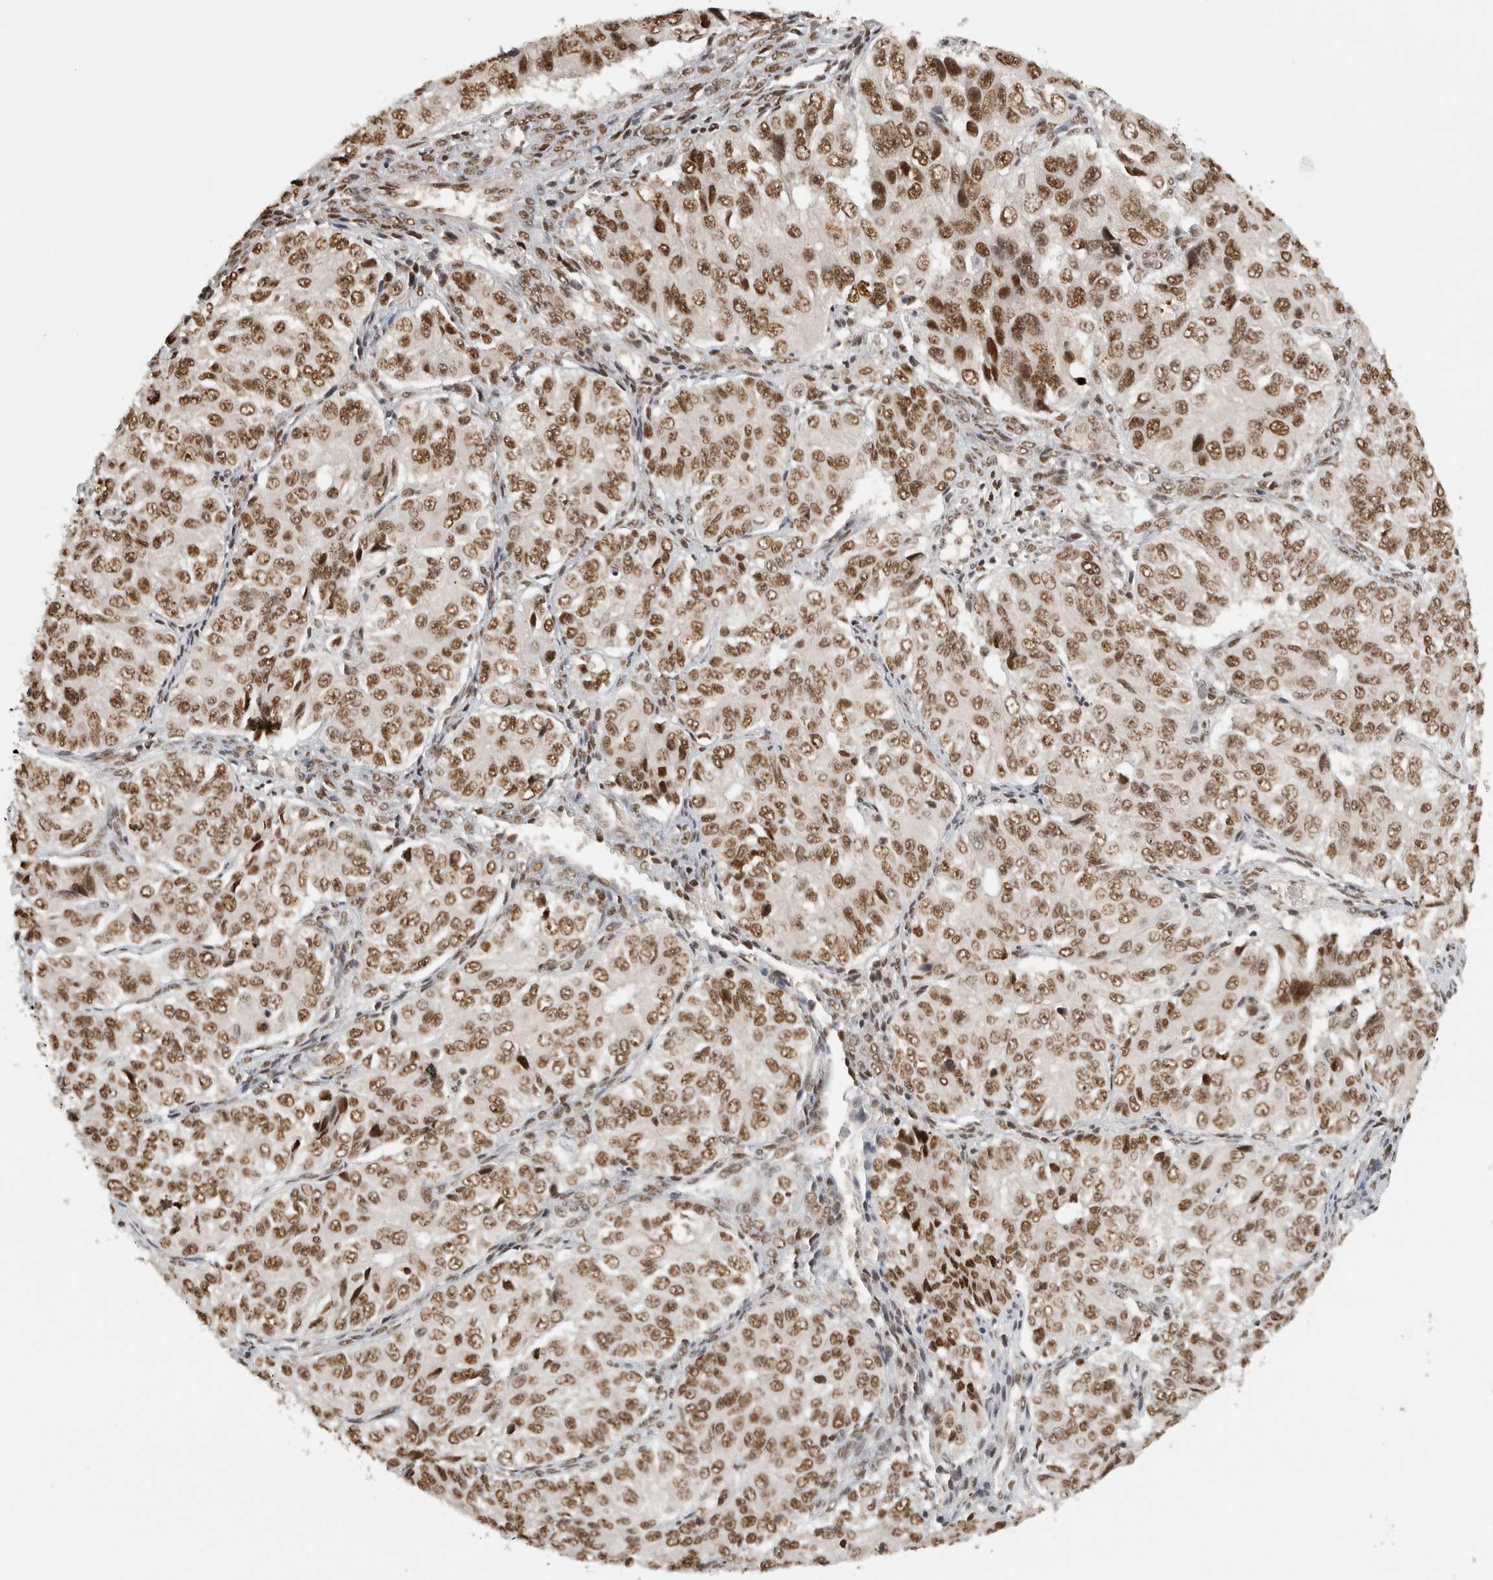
{"staining": {"intensity": "moderate", "quantity": ">75%", "location": "nuclear"}, "tissue": "ovarian cancer", "cell_type": "Tumor cells", "image_type": "cancer", "snomed": [{"axis": "morphology", "description": "Carcinoma, endometroid"}, {"axis": "topography", "description": "Ovary"}], "caption": "This is an image of immunohistochemistry staining of ovarian cancer (endometroid carcinoma), which shows moderate expression in the nuclear of tumor cells.", "gene": "EBNA1BP2", "patient": {"sex": "female", "age": 51}}